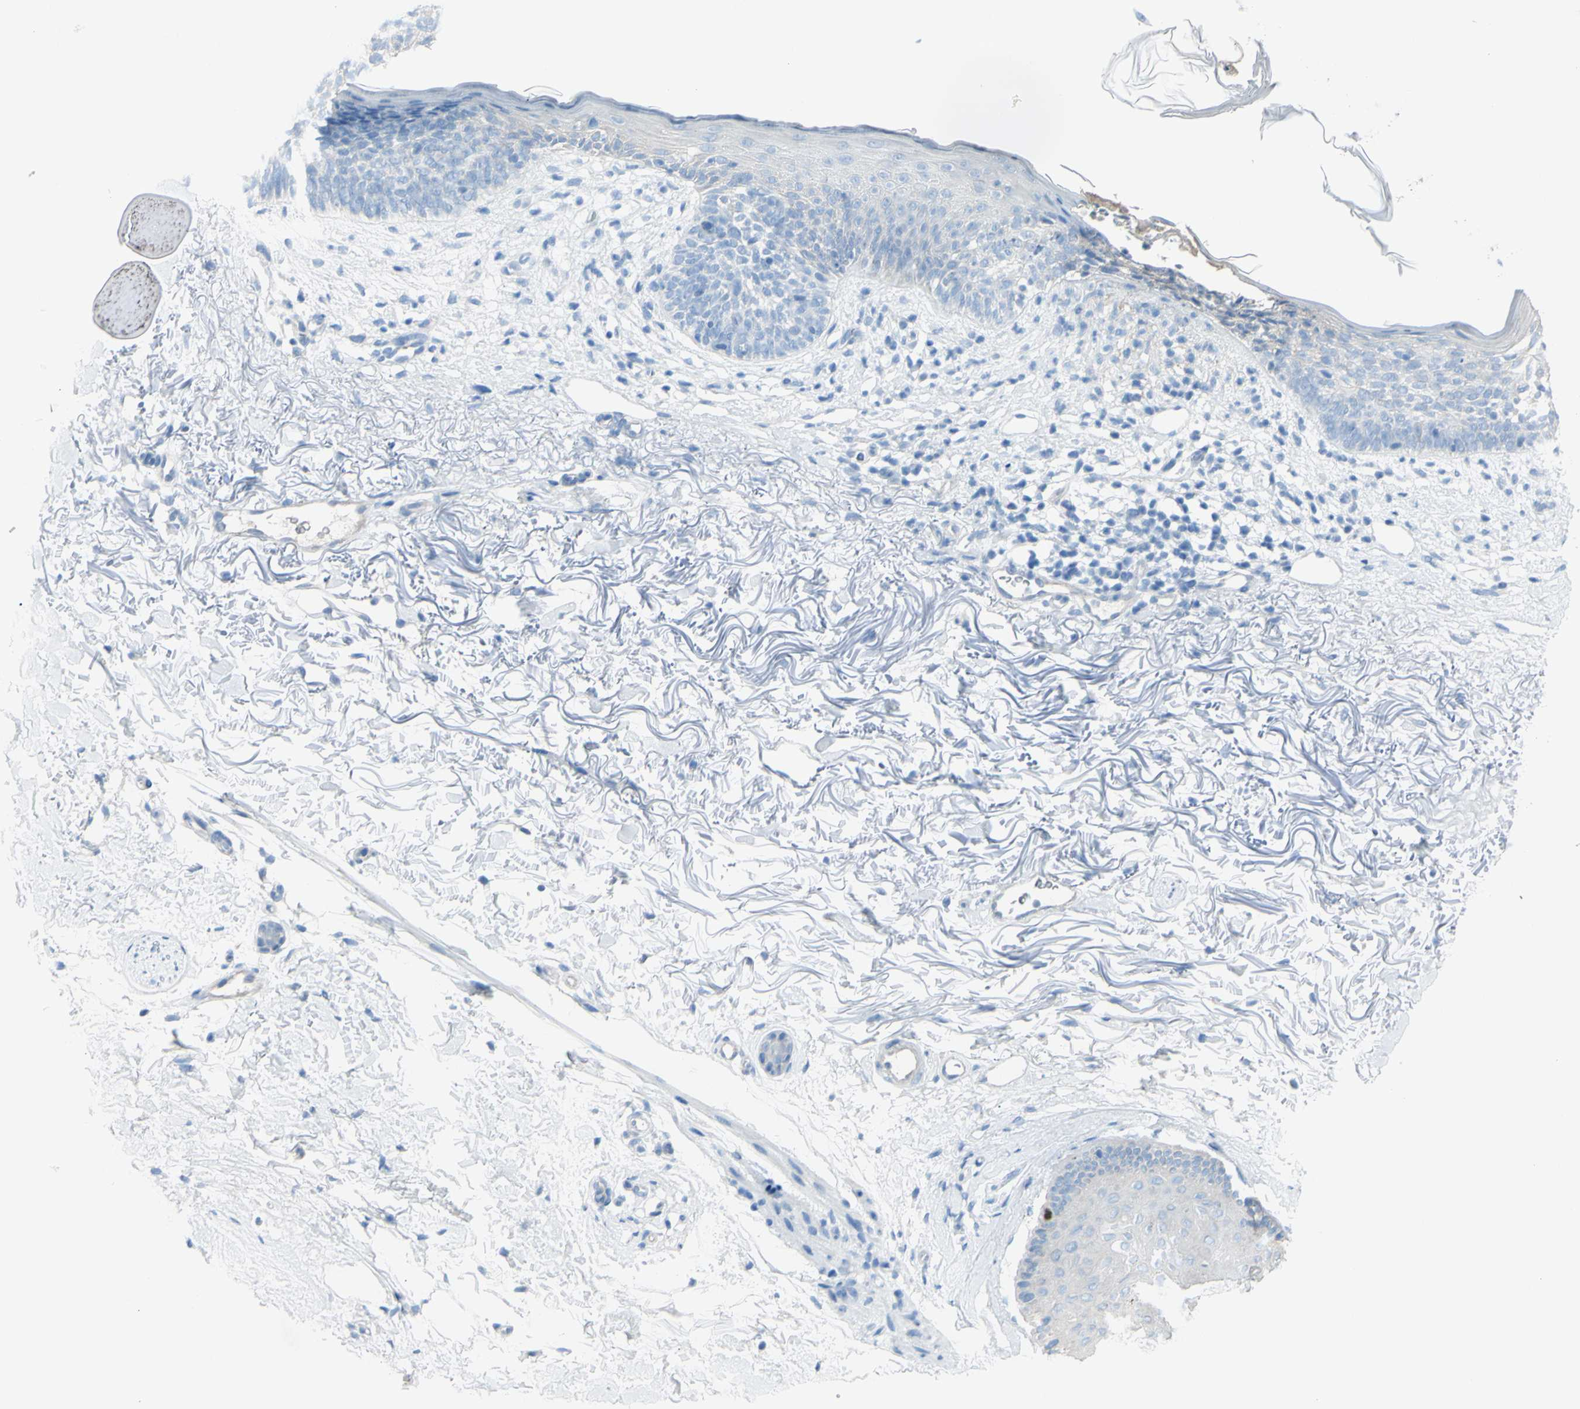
{"staining": {"intensity": "negative", "quantity": "none", "location": "none"}, "tissue": "skin cancer", "cell_type": "Tumor cells", "image_type": "cancer", "snomed": [{"axis": "morphology", "description": "Basal cell carcinoma"}, {"axis": "topography", "description": "Skin"}], "caption": "Immunohistochemistry (IHC) photomicrograph of neoplastic tissue: skin cancer stained with DAB reveals no significant protein expression in tumor cells.", "gene": "TFPI2", "patient": {"sex": "female", "age": 70}}